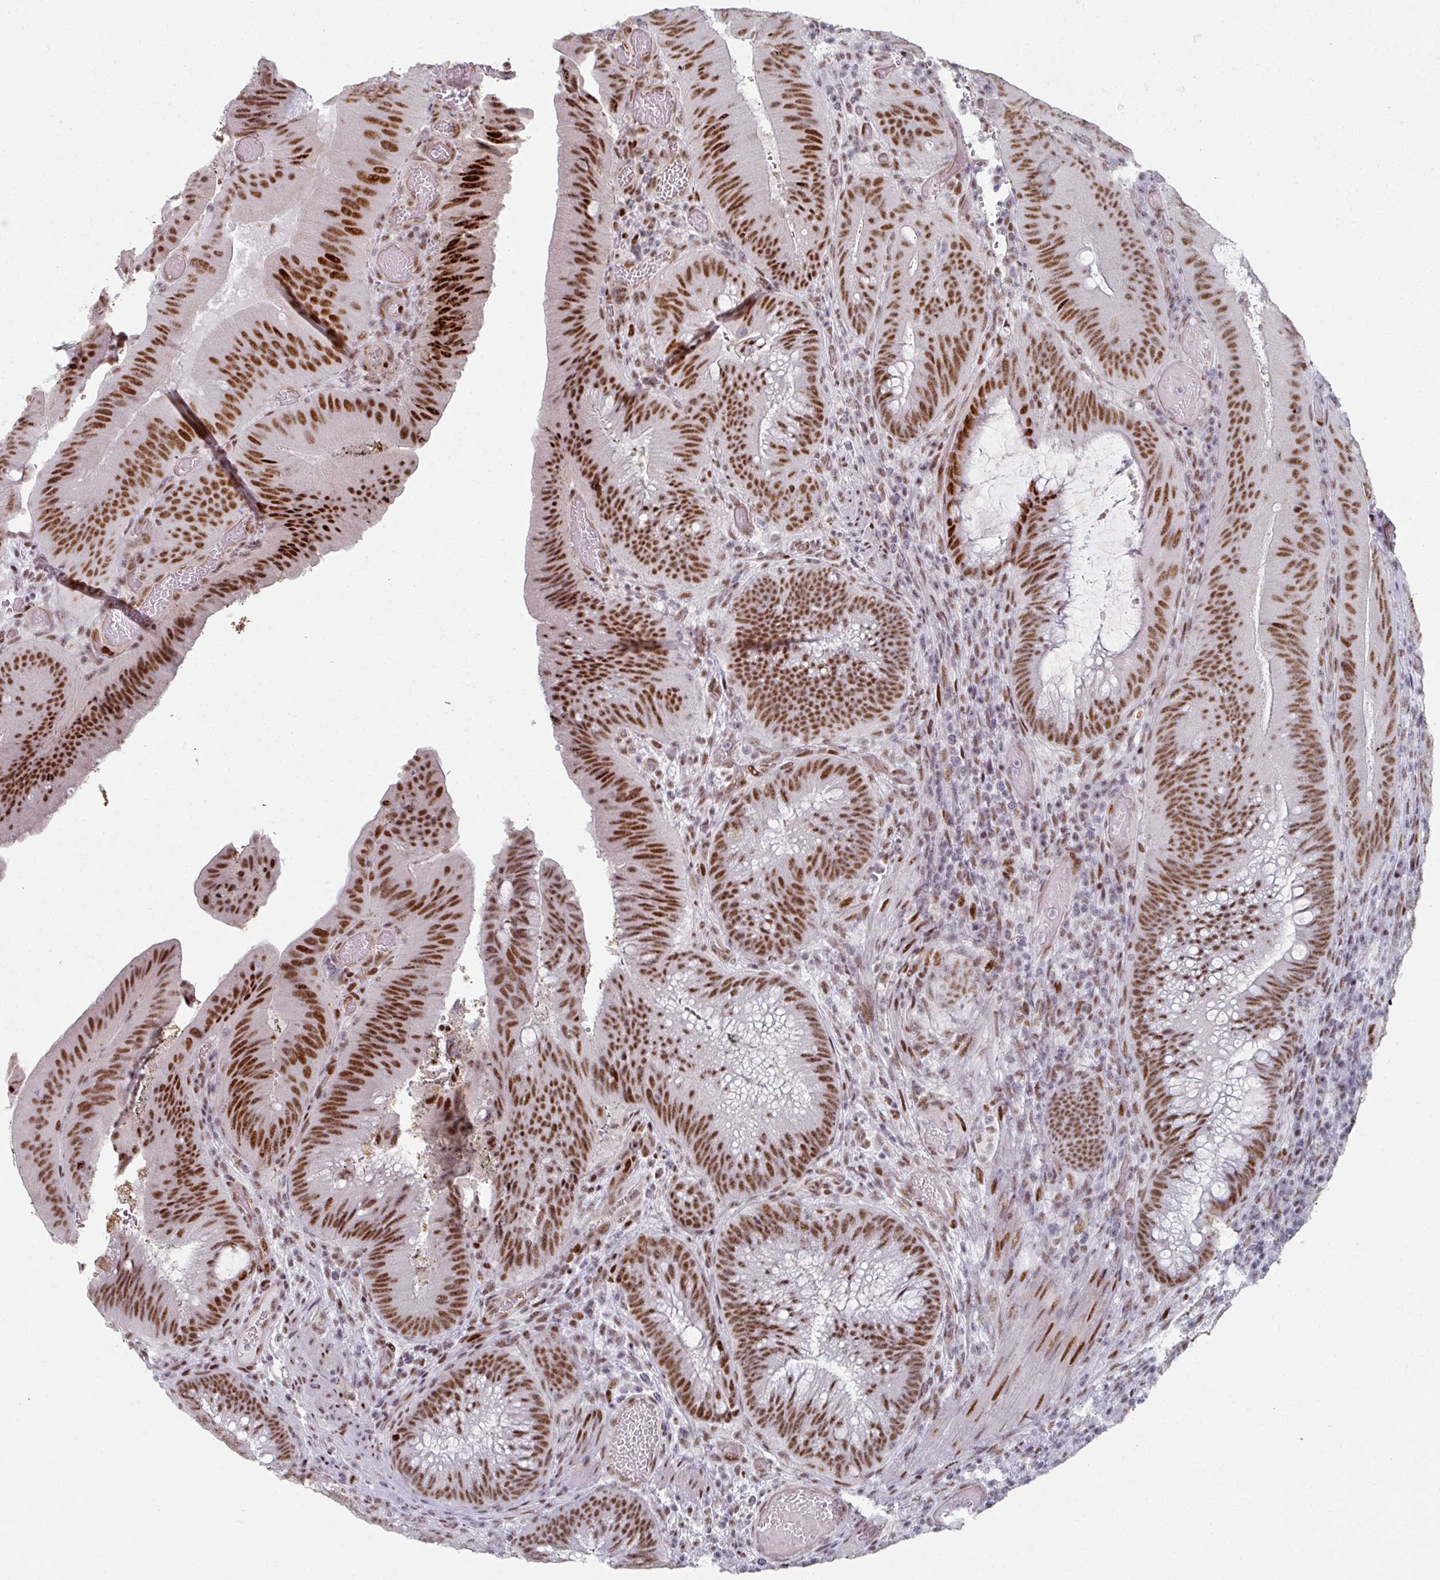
{"staining": {"intensity": "strong", "quantity": ">75%", "location": "nuclear"}, "tissue": "colorectal cancer", "cell_type": "Tumor cells", "image_type": "cancer", "snomed": [{"axis": "morphology", "description": "Adenocarcinoma, NOS"}, {"axis": "topography", "description": "Colon"}], "caption": "Immunohistochemistry staining of adenocarcinoma (colorectal), which displays high levels of strong nuclear positivity in about >75% of tumor cells indicating strong nuclear protein expression. The staining was performed using DAB (3,3'-diaminobenzidine) (brown) for protein detection and nuclei were counterstained in hematoxylin (blue).", "gene": "SF3B5", "patient": {"sex": "female", "age": 43}}